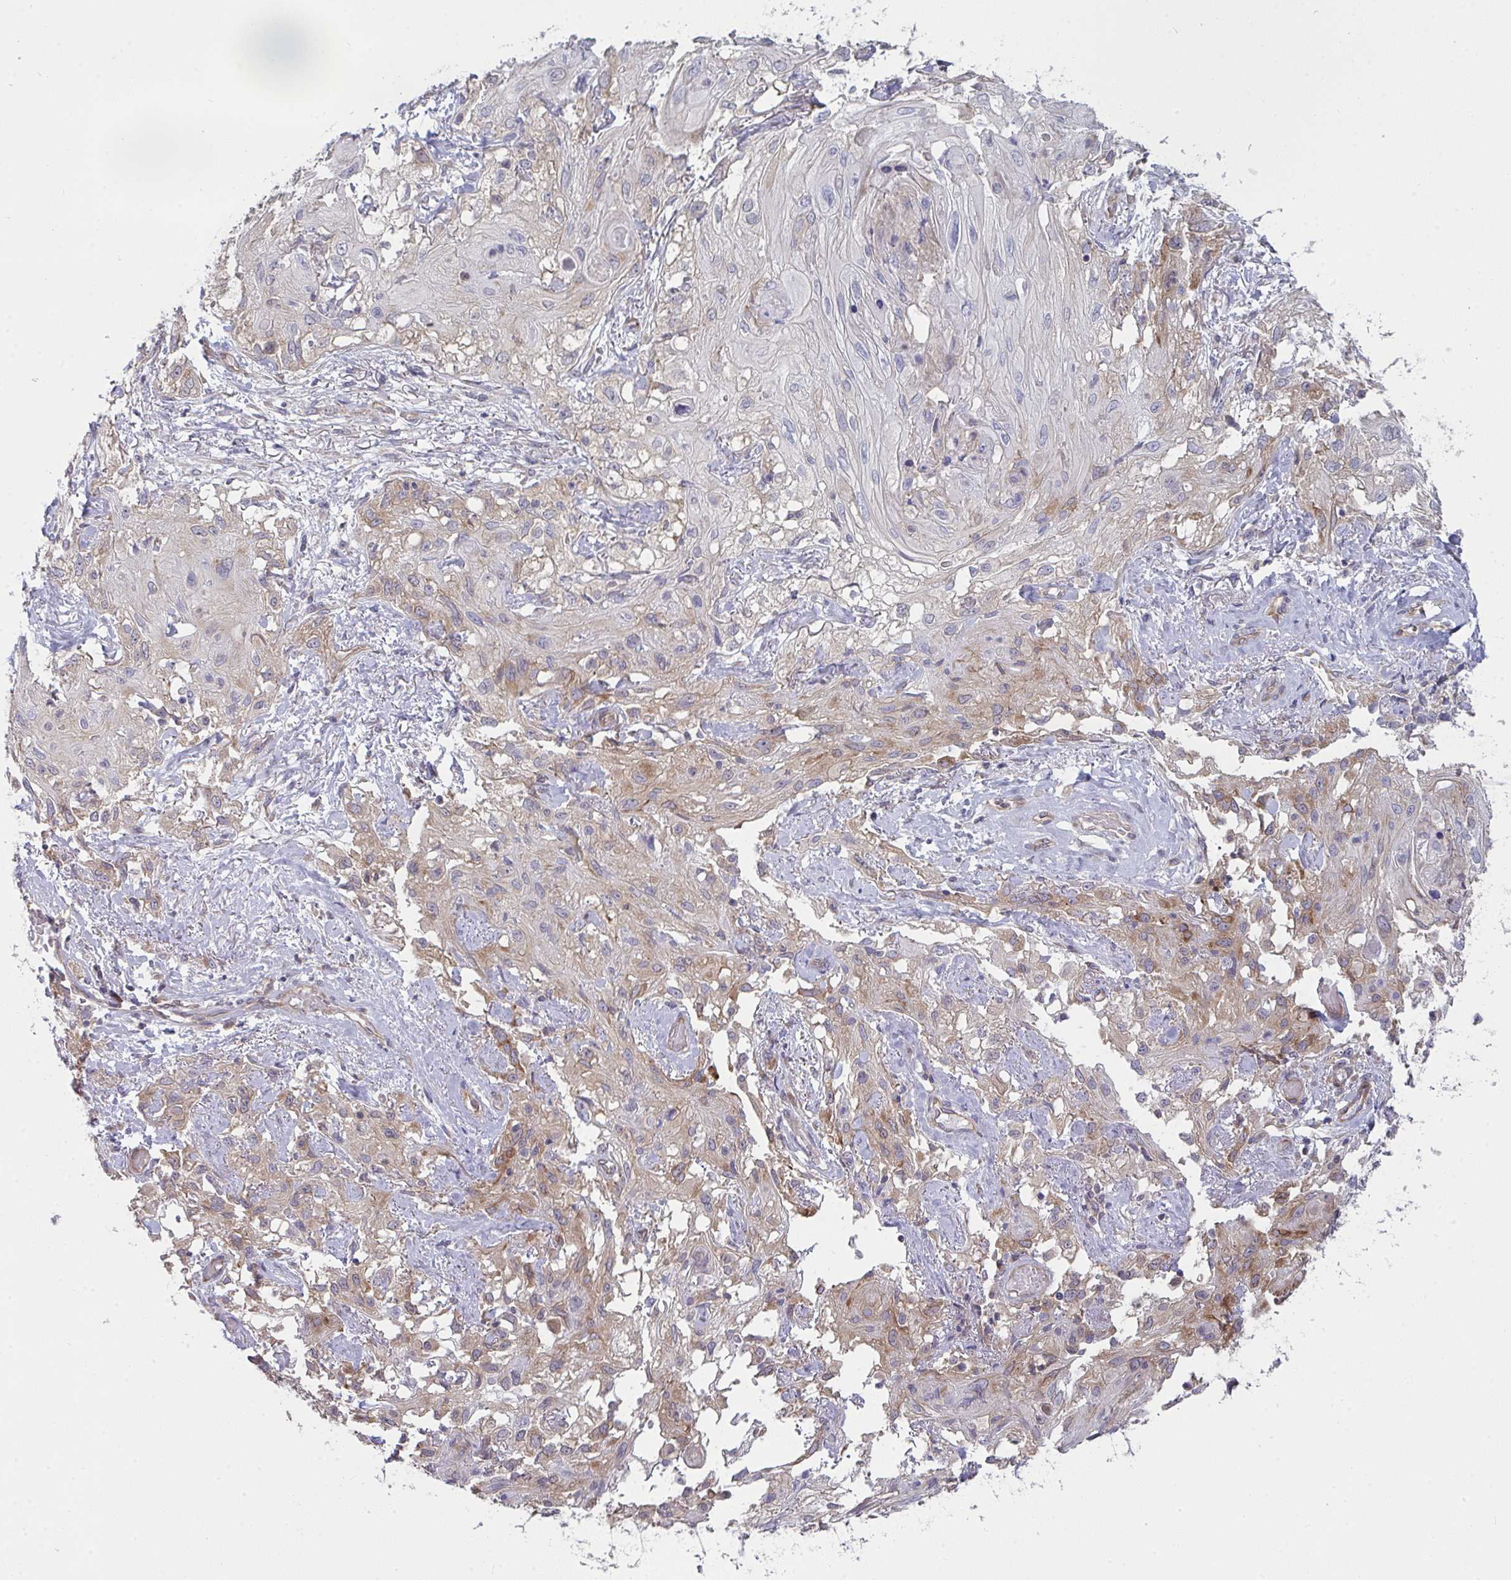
{"staining": {"intensity": "weak", "quantity": "25%-75%", "location": "cytoplasmic/membranous"}, "tissue": "skin cancer", "cell_type": "Tumor cells", "image_type": "cancer", "snomed": [{"axis": "morphology", "description": "Squamous cell carcinoma, NOS"}, {"axis": "topography", "description": "Skin"}, {"axis": "topography", "description": "Vulva"}], "caption": "This is a histology image of IHC staining of skin squamous cell carcinoma, which shows weak staining in the cytoplasmic/membranous of tumor cells.", "gene": "CASP9", "patient": {"sex": "female", "age": 86}}